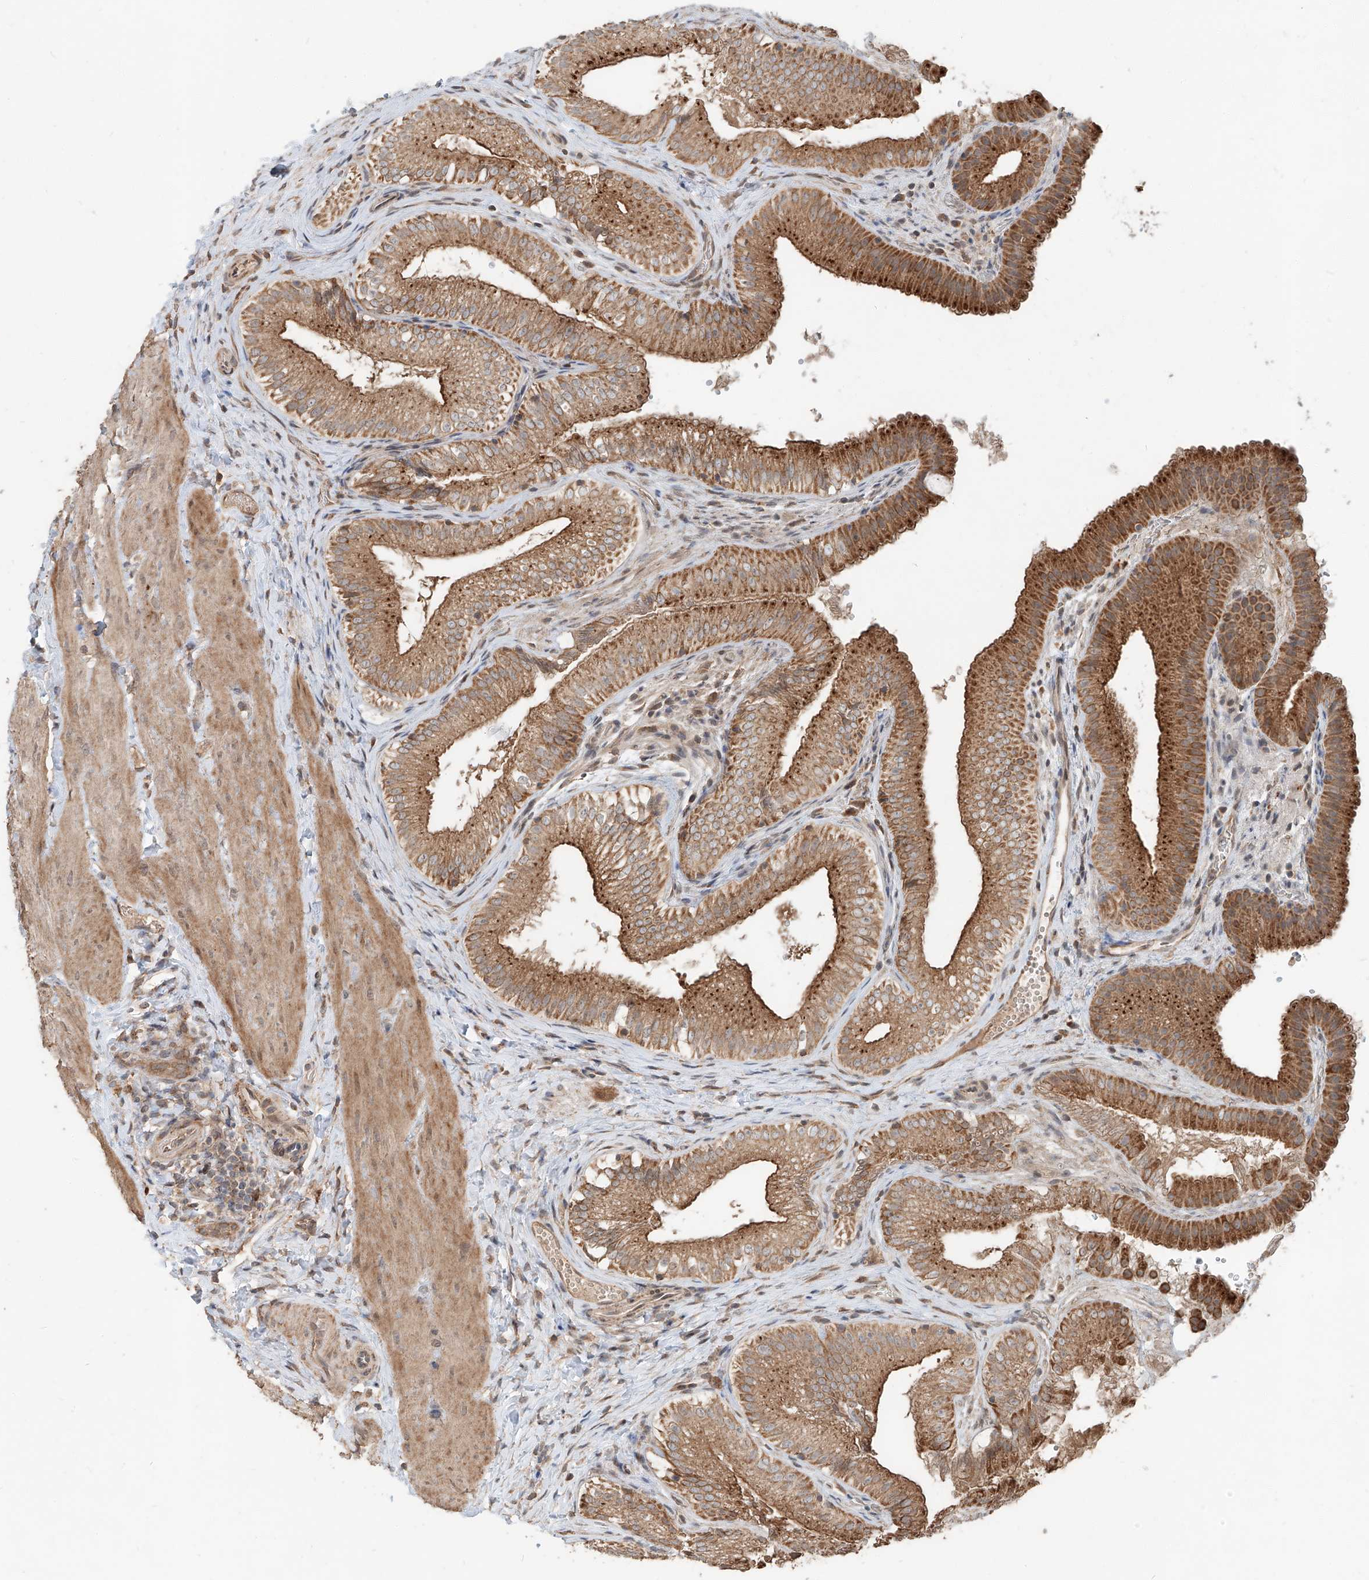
{"staining": {"intensity": "strong", "quantity": ">75%", "location": "cytoplasmic/membranous"}, "tissue": "gallbladder", "cell_type": "Glandular cells", "image_type": "normal", "snomed": [{"axis": "morphology", "description": "Normal tissue, NOS"}, {"axis": "topography", "description": "Gallbladder"}], "caption": "Human gallbladder stained for a protein (brown) shows strong cytoplasmic/membranous positive staining in approximately >75% of glandular cells.", "gene": "STX19", "patient": {"sex": "female", "age": 30}}